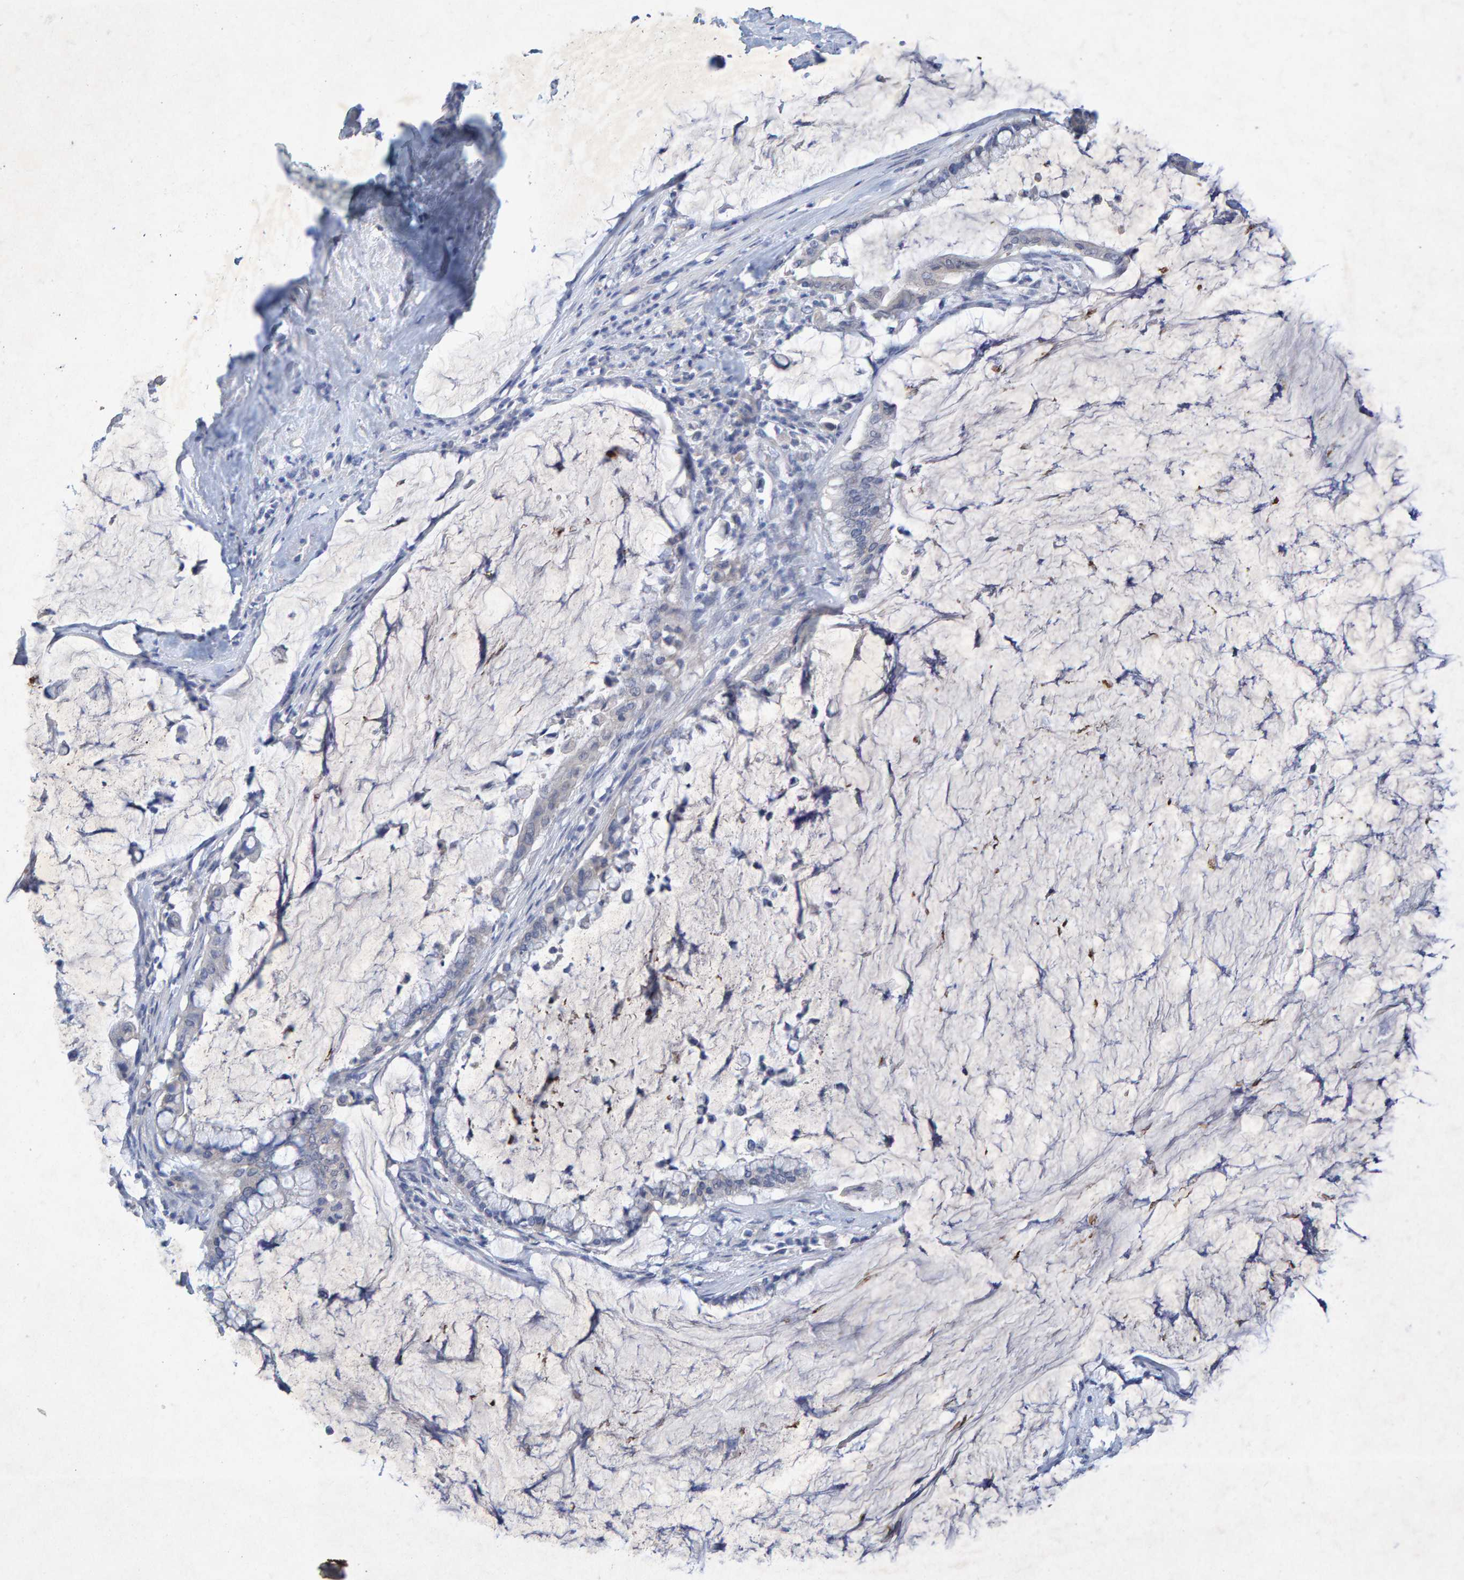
{"staining": {"intensity": "negative", "quantity": "none", "location": "none"}, "tissue": "pancreatic cancer", "cell_type": "Tumor cells", "image_type": "cancer", "snomed": [{"axis": "morphology", "description": "Adenocarcinoma, NOS"}, {"axis": "topography", "description": "Pancreas"}], "caption": "Immunohistochemistry (IHC) image of pancreatic cancer (adenocarcinoma) stained for a protein (brown), which demonstrates no positivity in tumor cells. The staining was performed using DAB to visualize the protein expression in brown, while the nuclei were stained in blue with hematoxylin (Magnification: 20x).", "gene": "CTH", "patient": {"sex": "male", "age": 41}}